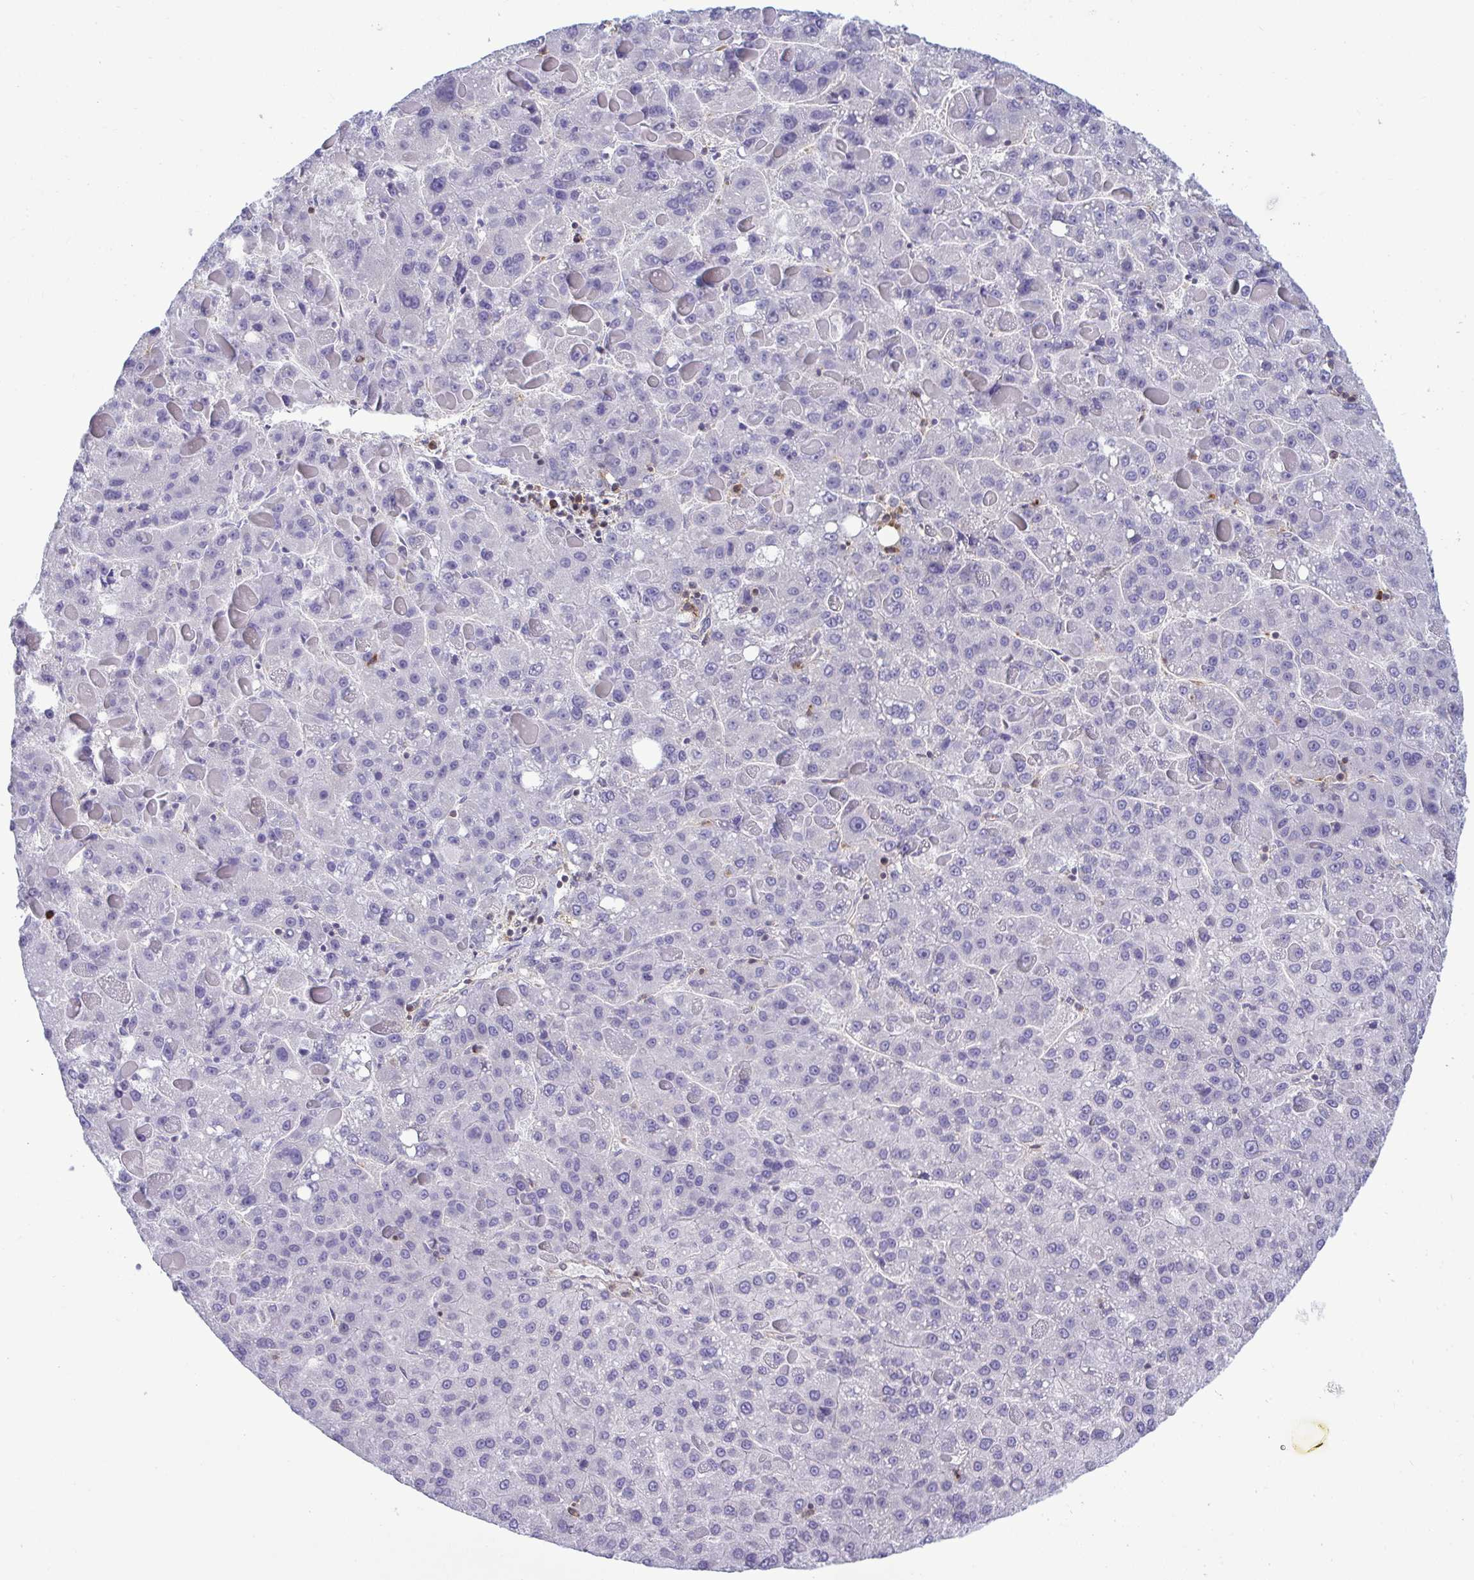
{"staining": {"intensity": "negative", "quantity": "none", "location": "none"}, "tissue": "liver cancer", "cell_type": "Tumor cells", "image_type": "cancer", "snomed": [{"axis": "morphology", "description": "Carcinoma, Hepatocellular, NOS"}, {"axis": "topography", "description": "Liver"}], "caption": "Liver cancer stained for a protein using immunohistochemistry reveals no staining tumor cells.", "gene": "SLC30A6", "patient": {"sex": "female", "age": 82}}